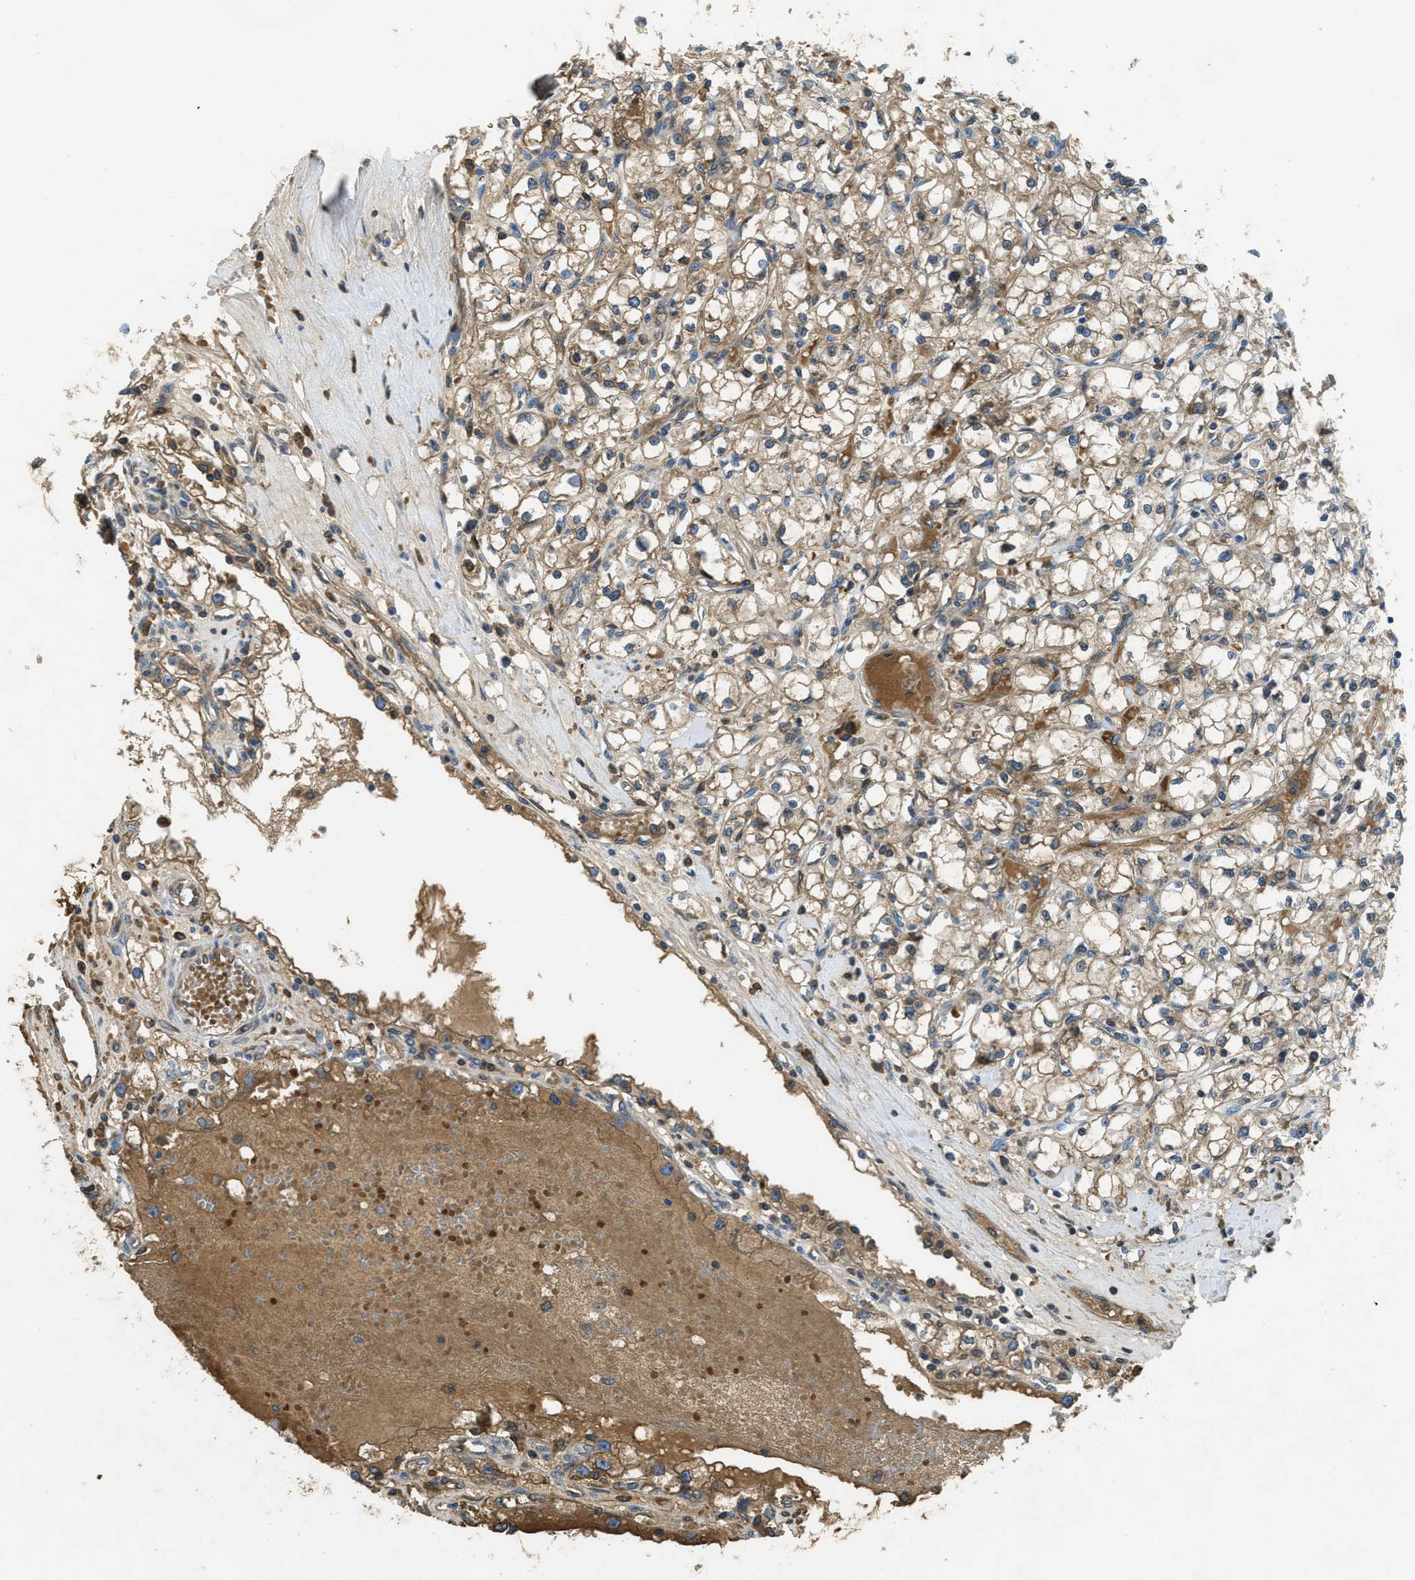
{"staining": {"intensity": "moderate", "quantity": "25%-75%", "location": "cytoplasmic/membranous"}, "tissue": "renal cancer", "cell_type": "Tumor cells", "image_type": "cancer", "snomed": [{"axis": "morphology", "description": "Adenocarcinoma, NOS"}, {"axis": "topography", "description": "Kidney"}], "caption": "Renal cancer (adenocarcinoma) was stained to show a protein in brown. There is medium levels of moderate cytoplasmic/membranous positivity in approximately 25%-75% of tumor cells. (brown staining indicates protein expression, while blue staining denotes nuclei).", "gene": "MPDU1", "patient": {"sex": "male", "age": 56}}